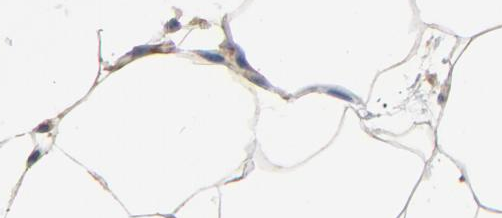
{"staining": {"intensity": "weak", "quantity": "25%-75%", "location": "cytoplasmic/membranous"}, "tissue": "adipose tissue", "cell_type": "Adipocytes", "image_type": "normal", "snomed": [{"axis": "morphology", "description": "Normal tissue, NOS"}, {"axis": "morphology", "description": "Duct carcinoma"}, {"axis": "topography", "description": "Breast"}, {"axis": "topography", "description": "Adipose tissue"}], "caption": "High-magnification brightfield microscopy of unremarkable adipose tissue stained with DAB (brown) and counterstained with hematoxylin (blue). adipocytes exhibit weak cytoplasmic/membranous positivity is identified in about25%-75% of cells. The protein of interest is shown in brown color, while the nuclei are stained blue.", "gene": "DYNLT3", "patient": {"sex": "female", "age": 37}}